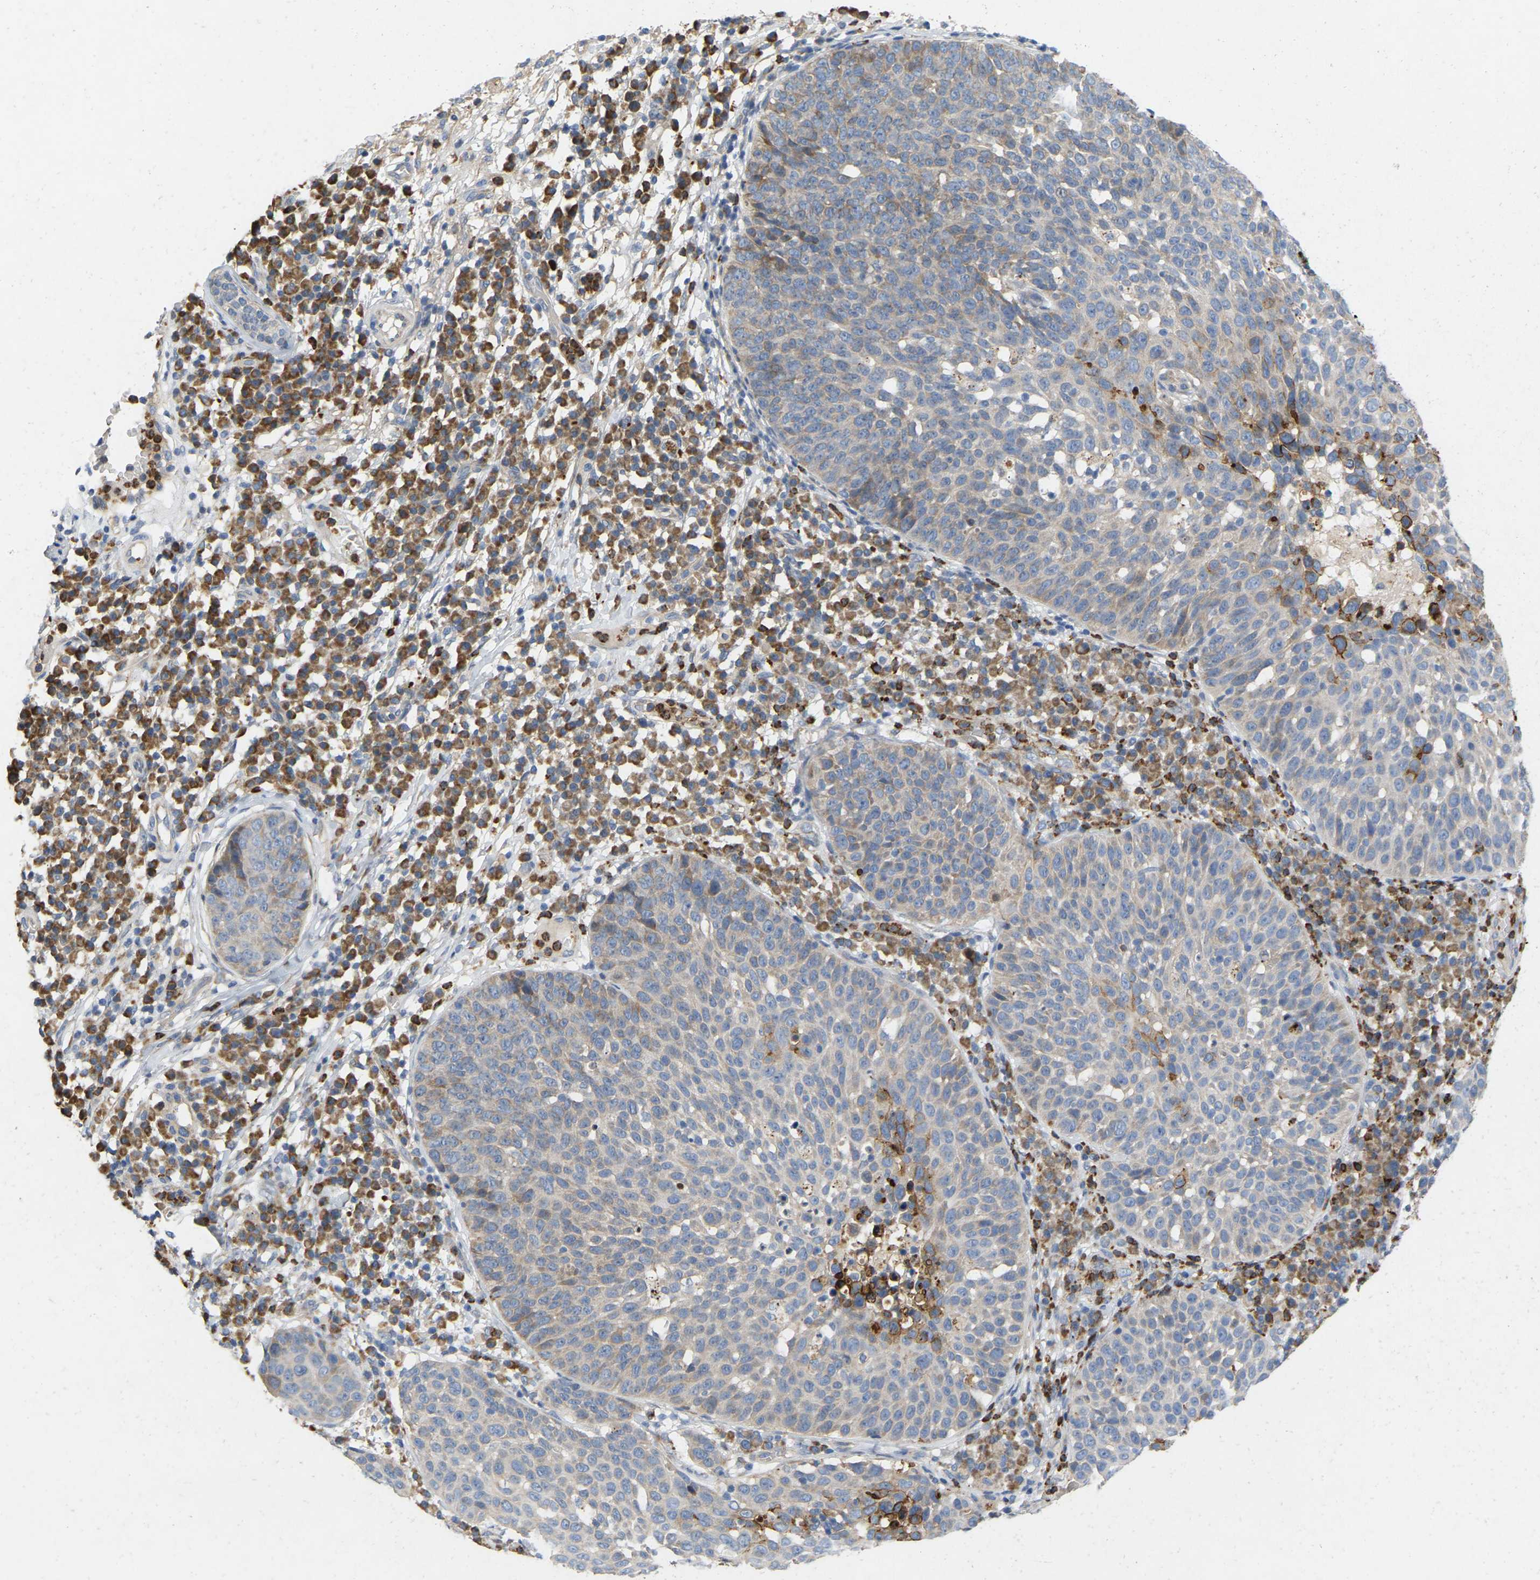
{"staining": {"intensity": "negative", "quantity": "none", "location": "none"}, "tissue": "skin cancer", "cell_type": "Tumor cells", "image_type": "cancer", "snomed": [{"axis": "morphology", "description": "Squamous cell carcinoma in situ, NOS"}, {"axis": "morphology", "description": "Squamous cell carcinoma, NOS"}, {"axis": "topography", "description": "Skin"}], "caption": "A high-resolution photomicrograph shows IHC staining of skin cancer, which displays no significant positivity in tumor cells. The staining was performed using DAB (3,3'-diaminobenzidine) to visualize the protein expression in brown, while the nuclei were stained in blue with hematoxylin (Magnification: 20x).", "gene": "RHEB", "patient": {"sex": "male", "age": 93}}